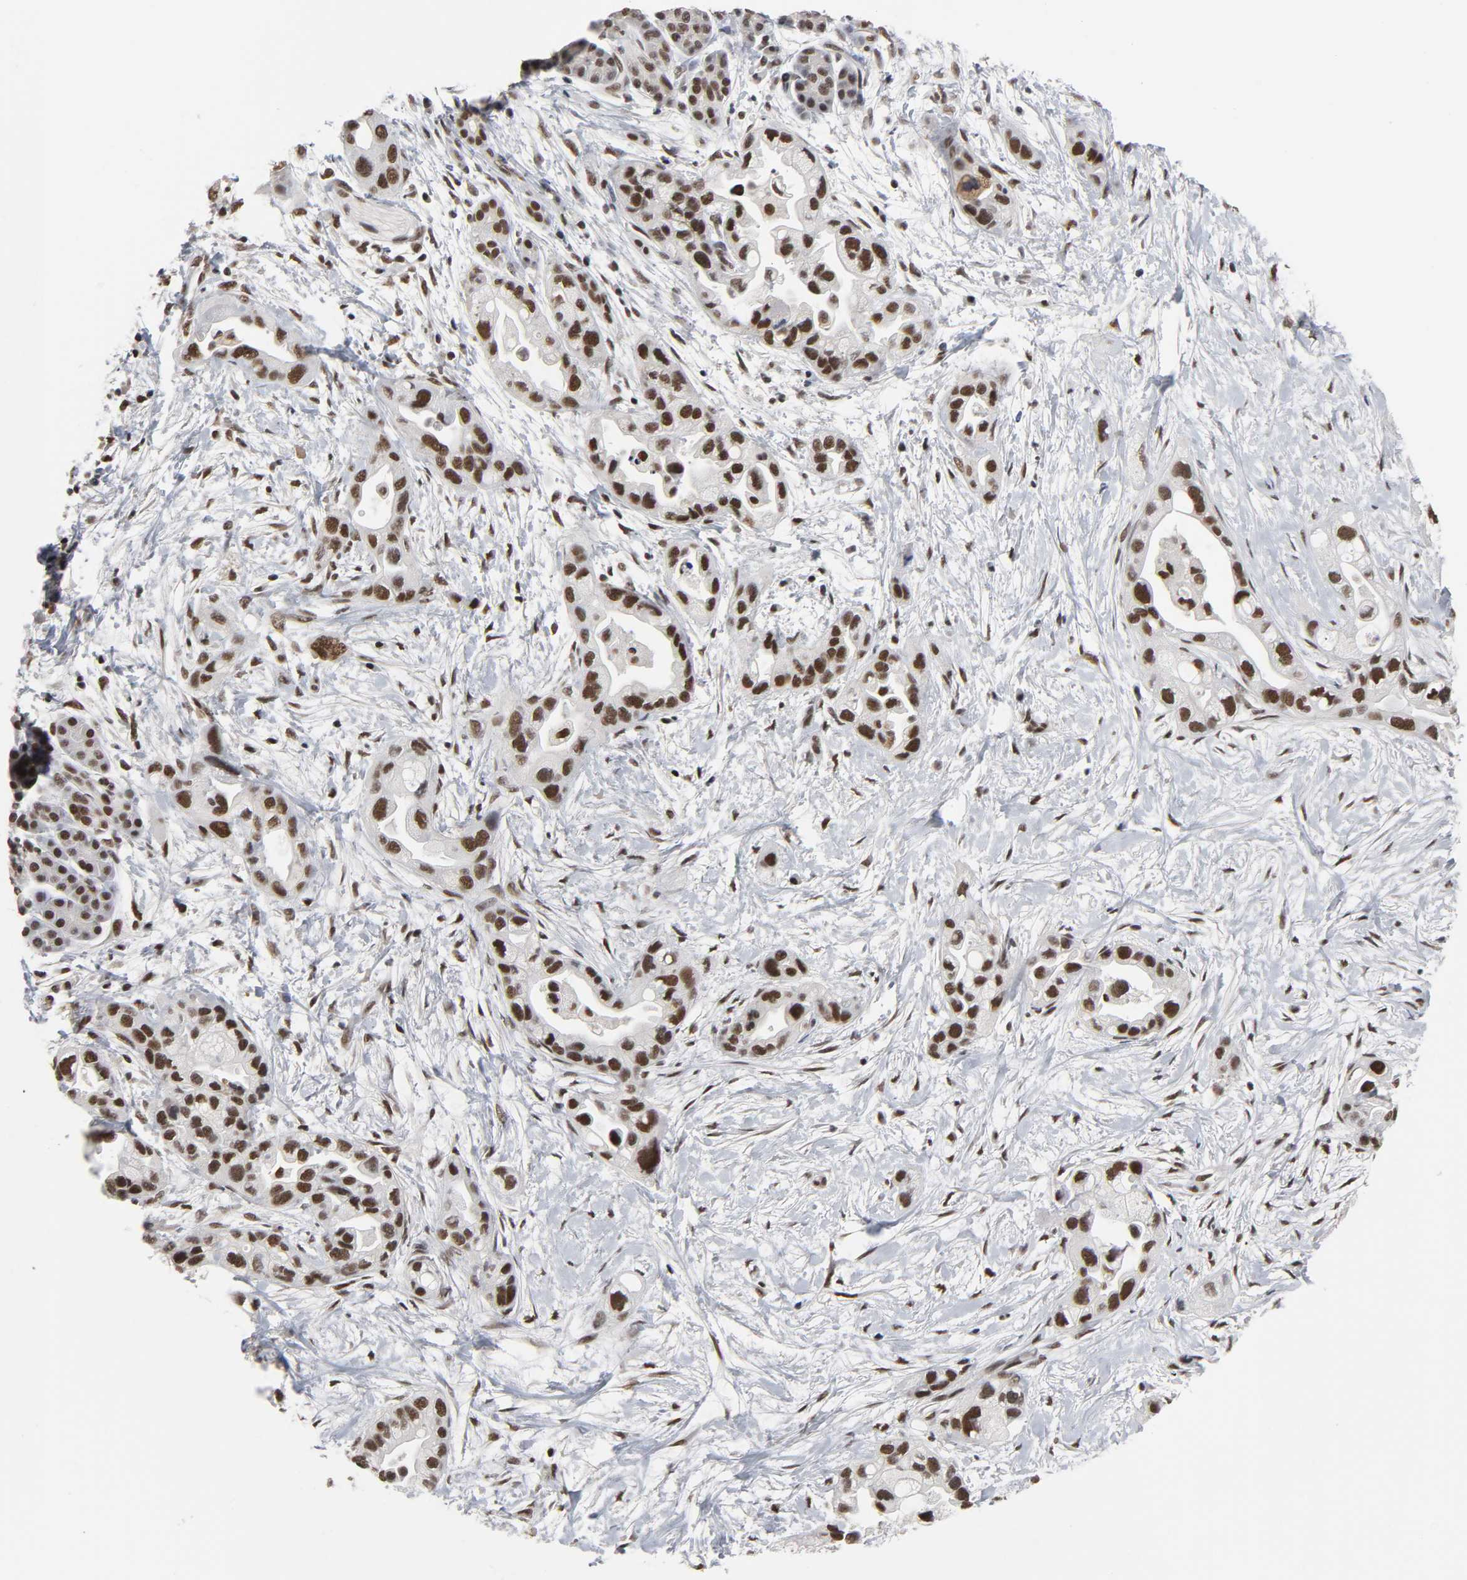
{"staining": {"intensity": "strong", "quantity": ">75%", "location": "nuclear"}, "tissue": "pancreatic cancer", "cell_type": "Tumor cells", "image_type": "cancer", "snomed": [{"axis": "morphology", "description": "Adenocarcinoma, NOS"}, {"axis": "topography", "description": "Pancreas"}], "caption": "Tumor cells exhibit high levels of strong nuclear staining in approximately >75% of cells in human pancreatic cancer.", "gene": "TRIM33", "patient": {"sex": "female", "age": 77}}